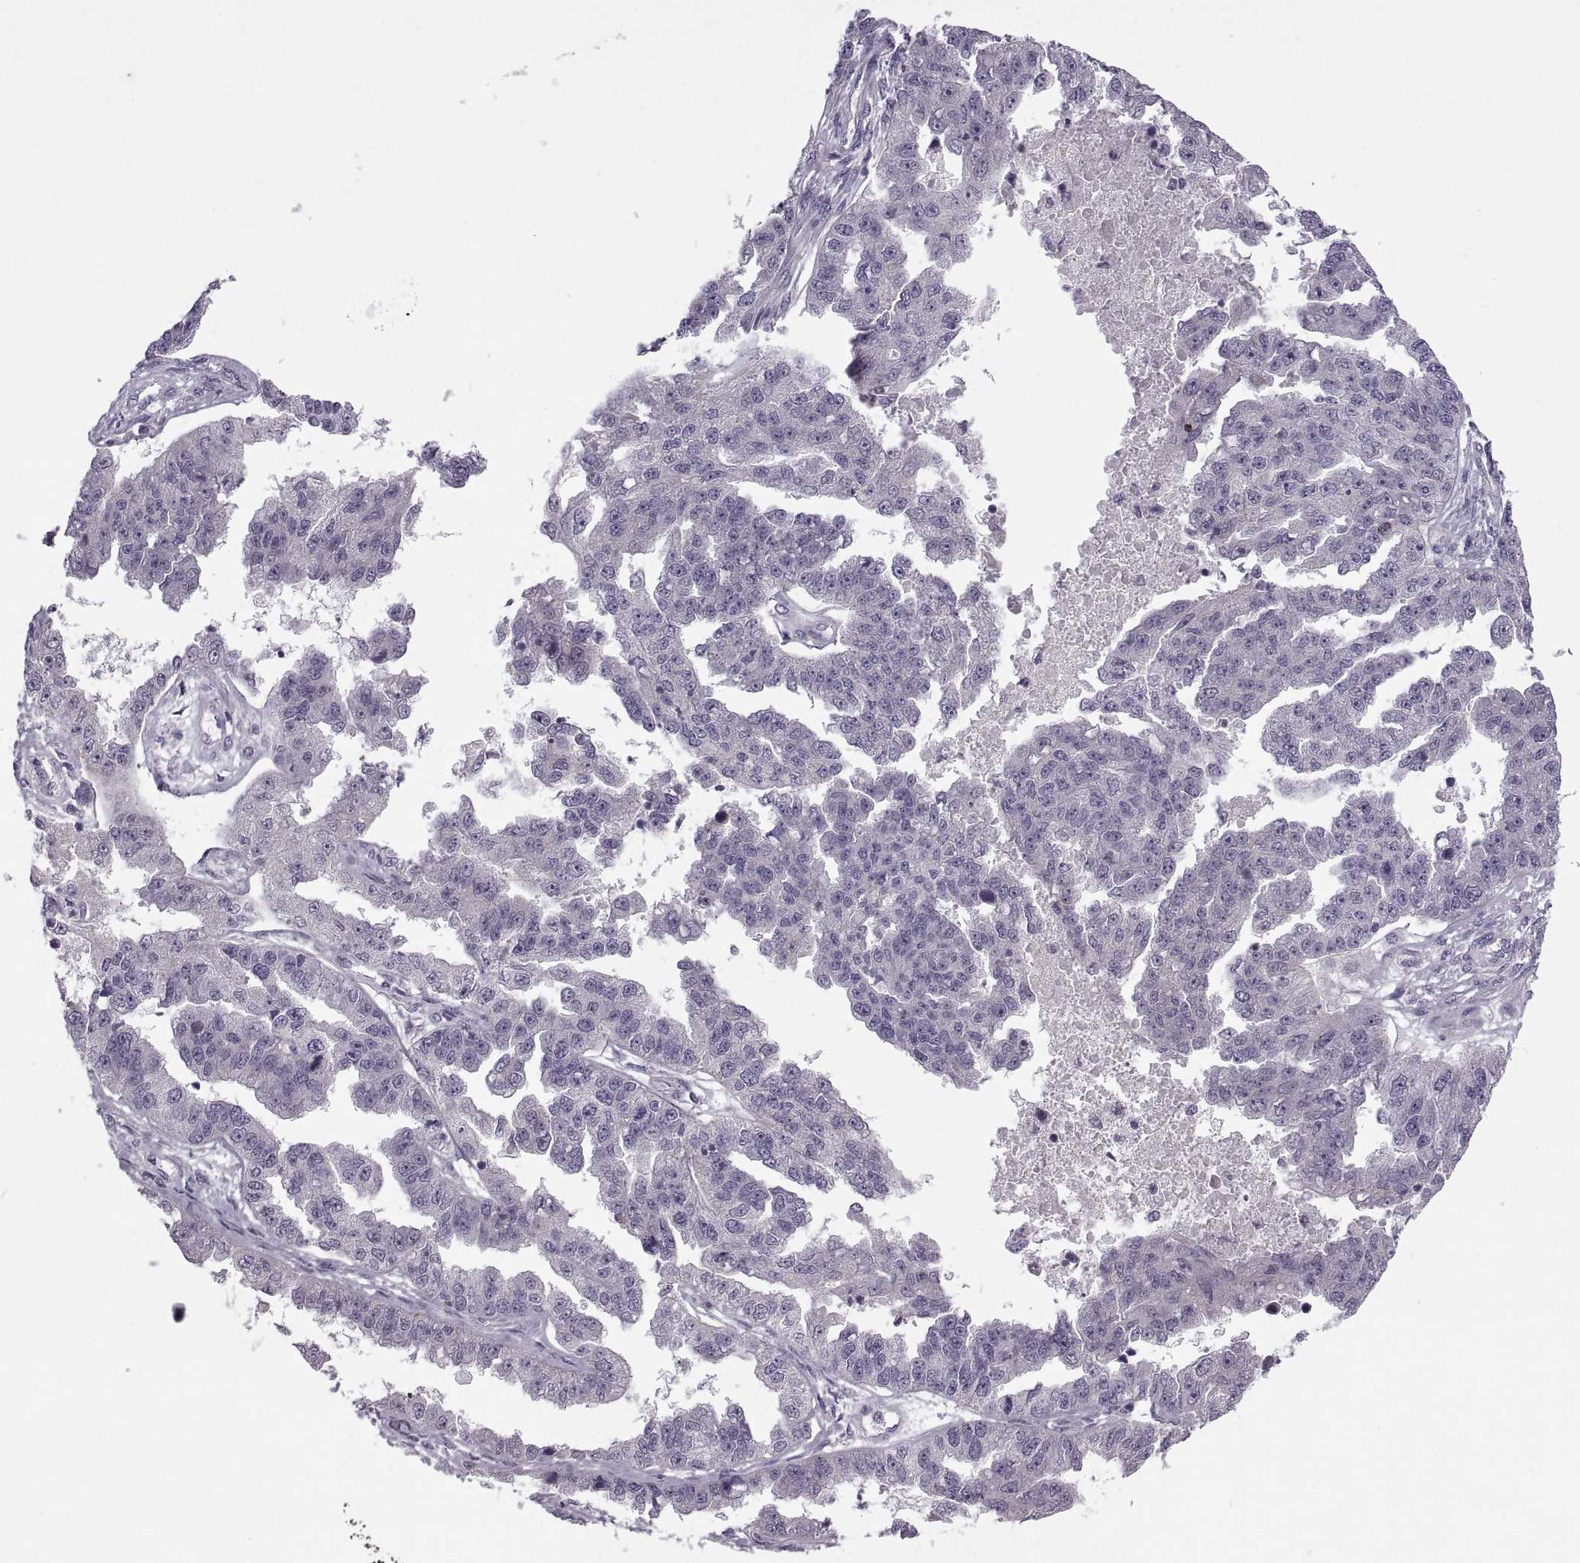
{"staining": {"intensity": "negative", "quantity": "none", "location": "none"}, "tissue": "ovarian cancer", "cell_type": "Tumor cells", "image_type": "cancer", "snomed": [{"axis": "morphology", "description": "Cystadenocarcinoma, serous, NOS"}, {"axis": "topography", "description": "Ovary"}], "caption": "DAB immunohistochemical staining of human ovarian serous cystadenocarcinoma shows no significant staining in tumor cells.", "gene": "RIPK4", "patient": {"sex": "female", "age": 58}}